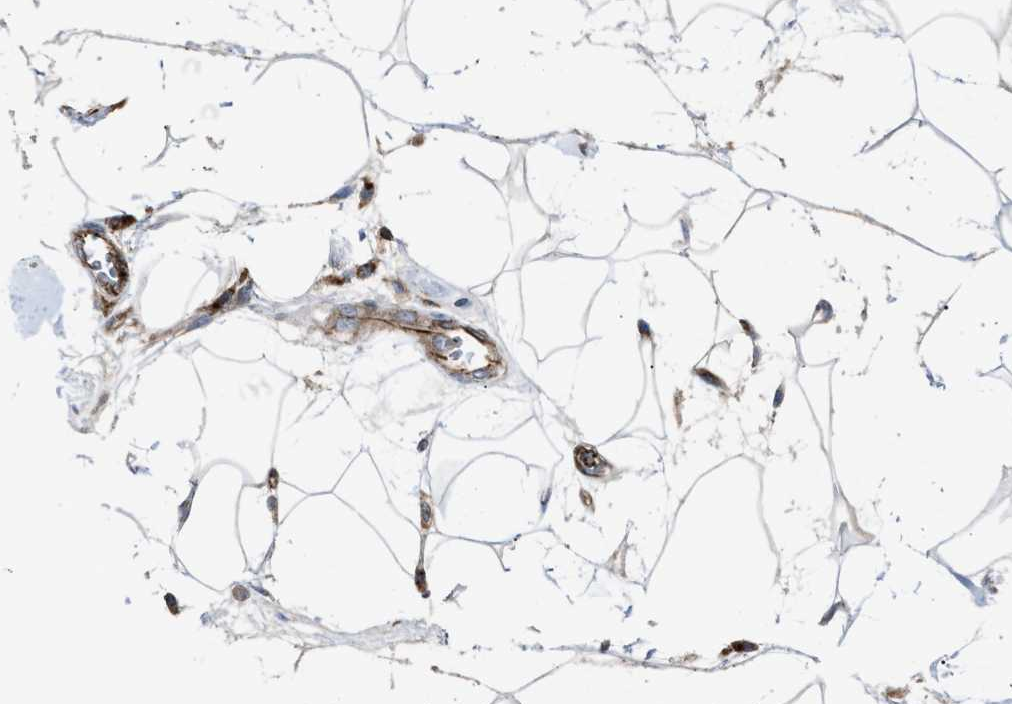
{"staining": {"intensity": "weak", "quantity": ">75%", "location": "cytoplasmic/membranous"}, "tissue": "adipose tissue", "cell_type": "Adipocytes", "image_type": "normal", "snomed": [{"axis": "morphology", "description": "Normal tissue, NOS"}, {"axis": "morphology", "description": "Adenocarcinoma, NOS"}, {"axis": "topography", "description": "Duodenum"}, {"axis": "topography", "description": "Peripheral nerve tissue"}], "caption": "Brown immunohistochemical staining in unremarkable human adipose tissue reveals weak cytoplasmic/membranous positivity in approximately >75% of adipocytes.", "gene": "AGPAT2", "patient": {"sex": "female", "age": 60}}